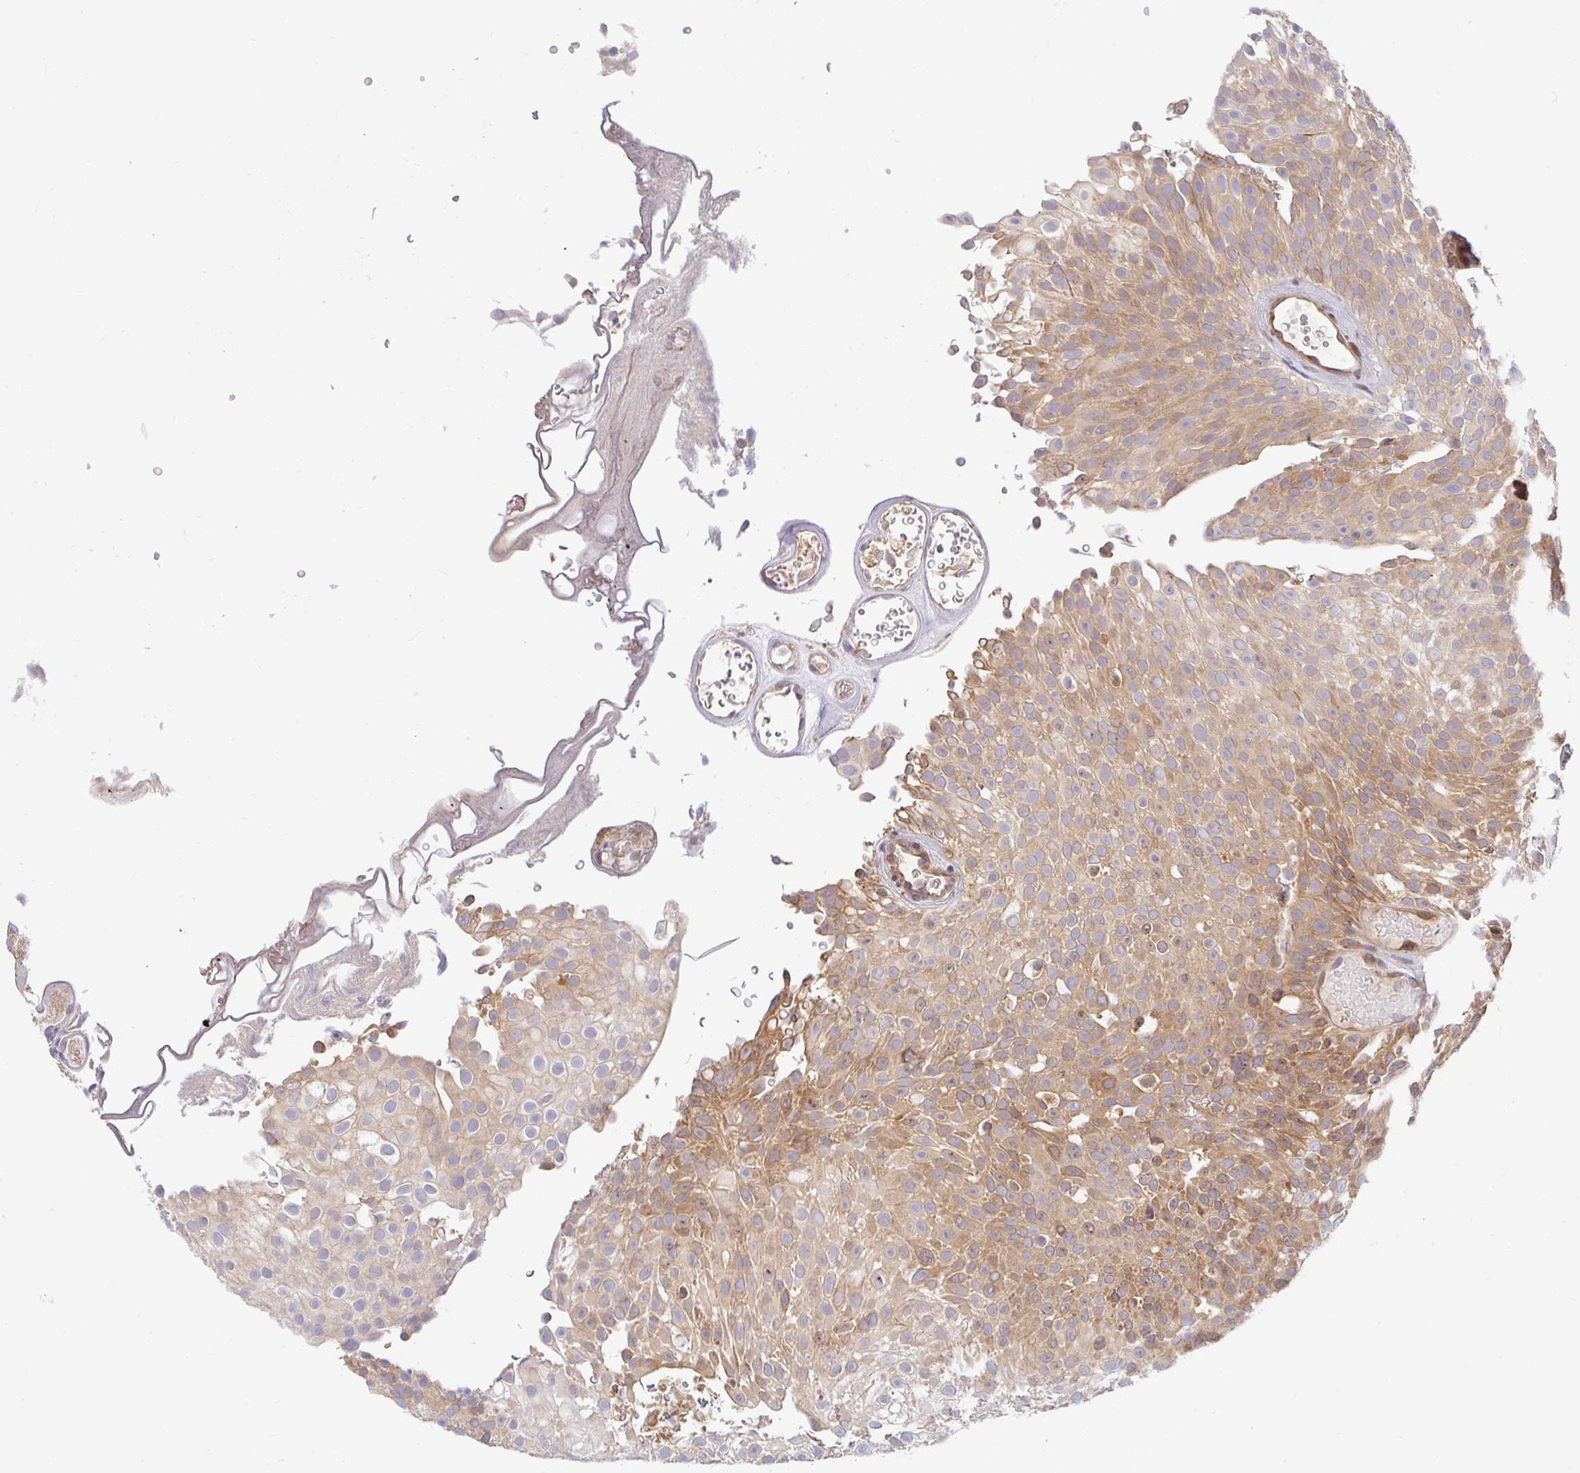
{"staining": {"intensity": "moderate", "quantity": ">75%", "location": "cytoplasmic/membranous"}, "tissue": "urothelial cancer", "cell_type": "Tumor cells", "image_type": "cancer", "snomed": [{"axis": "morphology", "description": "Urothelial carcinoma, Low grade"}, {"axis": "topography", "description": "Urinary bladder"}], "caption": "Brown immunohistochemical staining in urothelial carcinoma (low-grade) exhibits moderate cytoplasmic/membranous staining in approximately >75% of tumor cells.", "gene": "DERL2", "patient": {"sex": "male", "age": 78}}